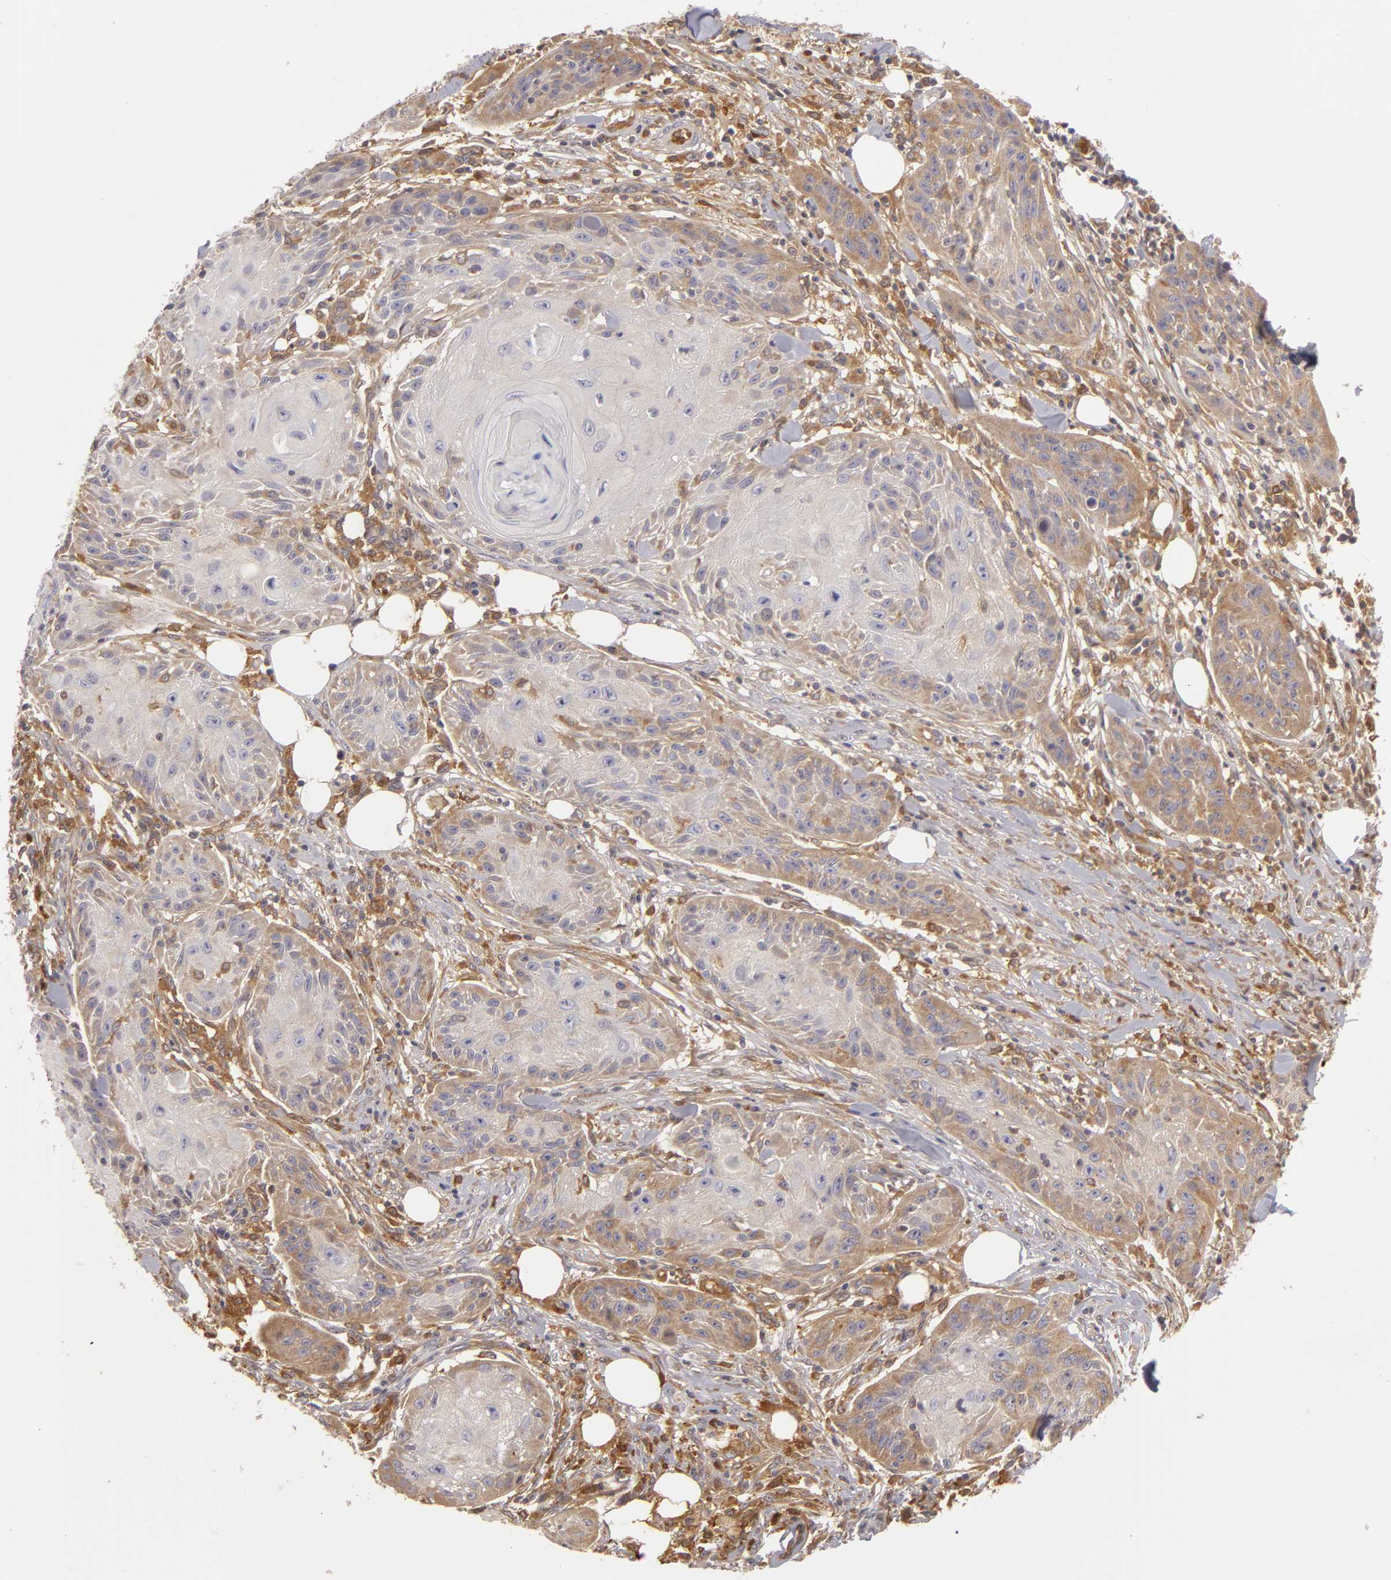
{"staining": {"intensity": "negative", "quantity": "none", "location": "none"}, "tissue": "skin cancer", "cell_type": "Tumor cells", "image_type": "cancer", "snomed": [{"axis": "morphology", "description": "Squamous cell carcinoma, NOS"}, {"axis": "topography", "description": "Skin"}], "caption": "This is an IHC micrograph of squamous cell carcinoma (skin). There is no positivity in tumor cells.", "gene": "ZNF229", "patient": {"sex": "female", "age": 88}}